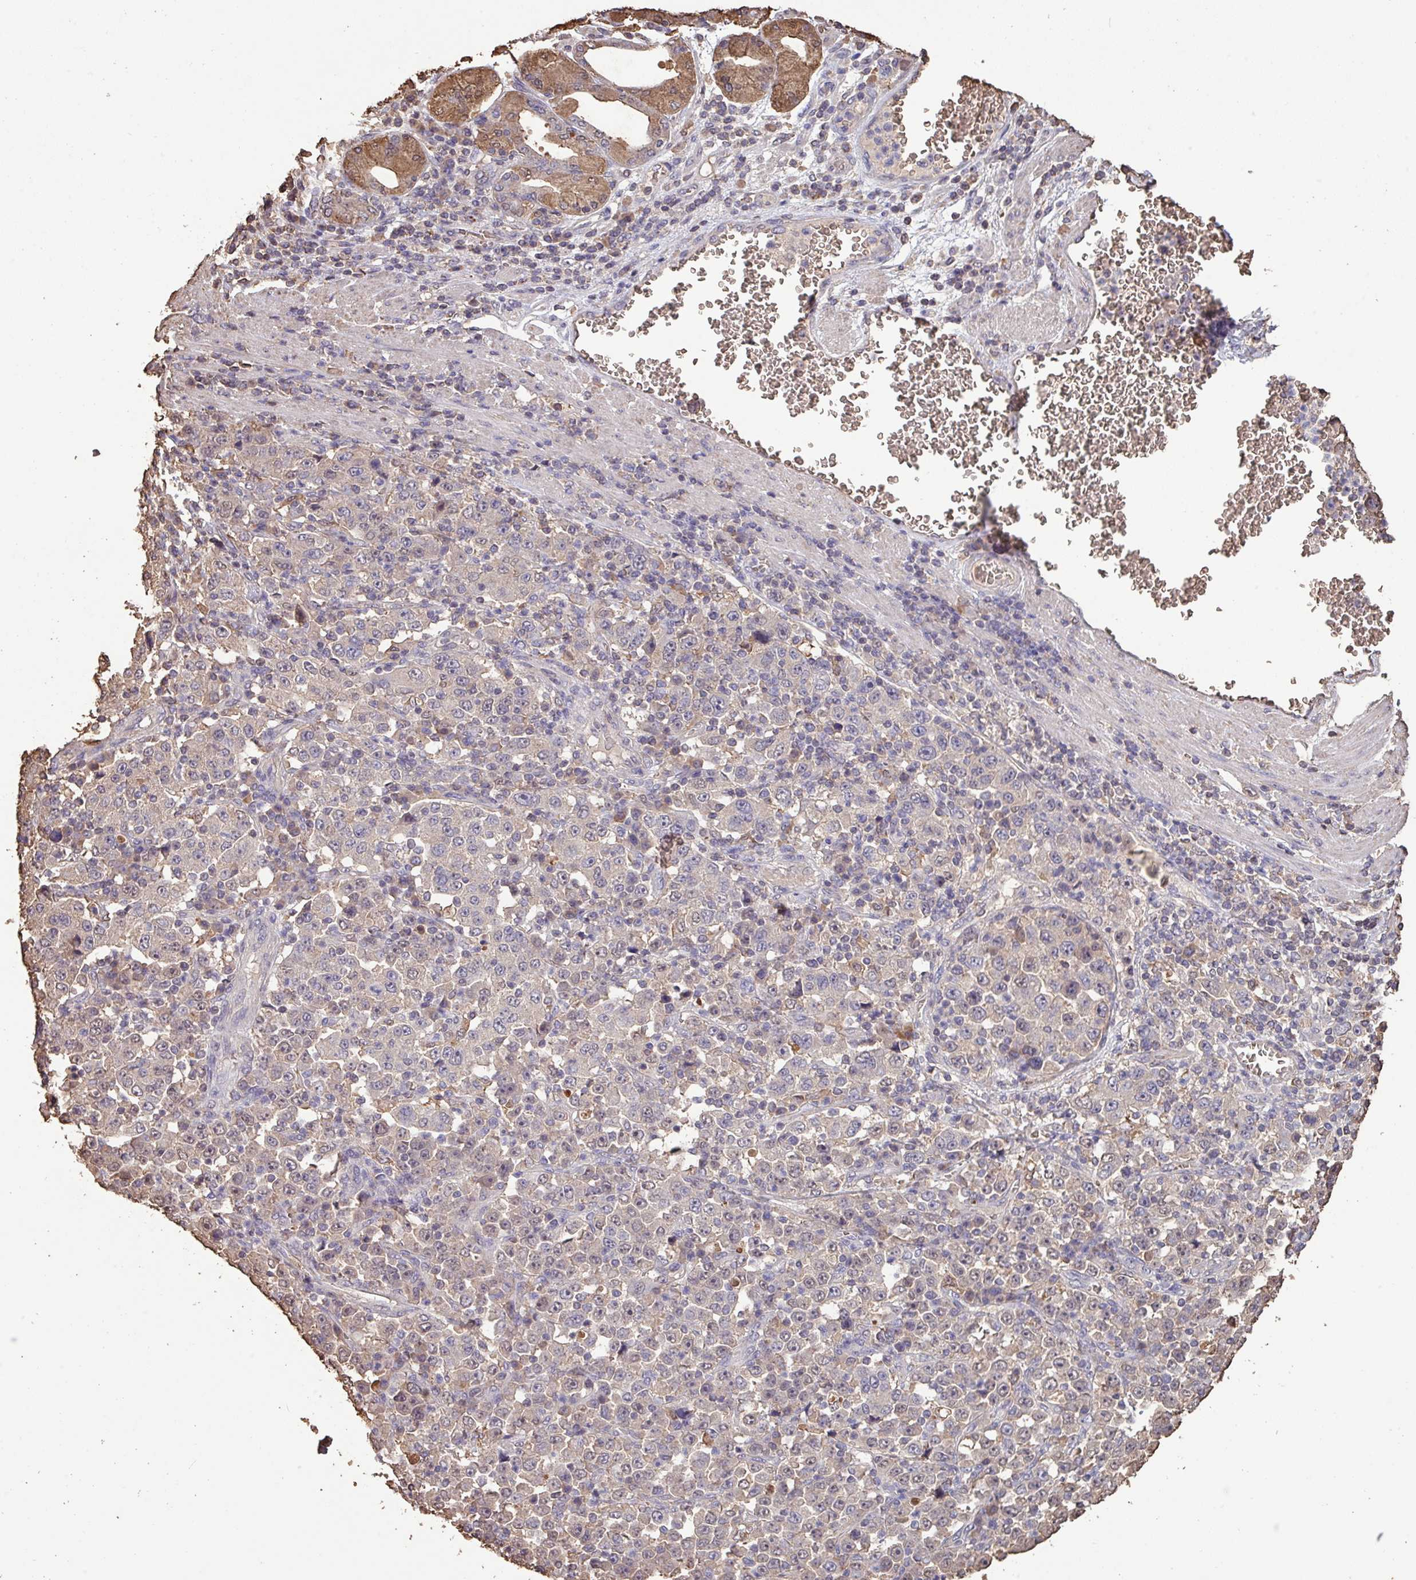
{"staining": {"intensity": "negative", "quantity": "none", "location": "none"}, "tissue": "stomach cancer", "cell_type": "Tumor cells", "image_type": "cancer", "snomed": [{"axis": "morphology", "description": "Normal tissue, NOS"}, {"axis": "morphology", "description": "Adenocarcinoma, NOS"}, {"axis": "topography", "description": "Stomach, upper"}, {"axis": "topography", "description": "Stomach"}], "caption": "High magnification brightfield microscopy of stomach cancer stained with DAB (brown) and counterstained with hematoxylin (blue): tumor cells show no significant expression. Nuclei are stained in blue.", "gene": "CAMK2B", "patient": {"sex": "male", "age": 59}}